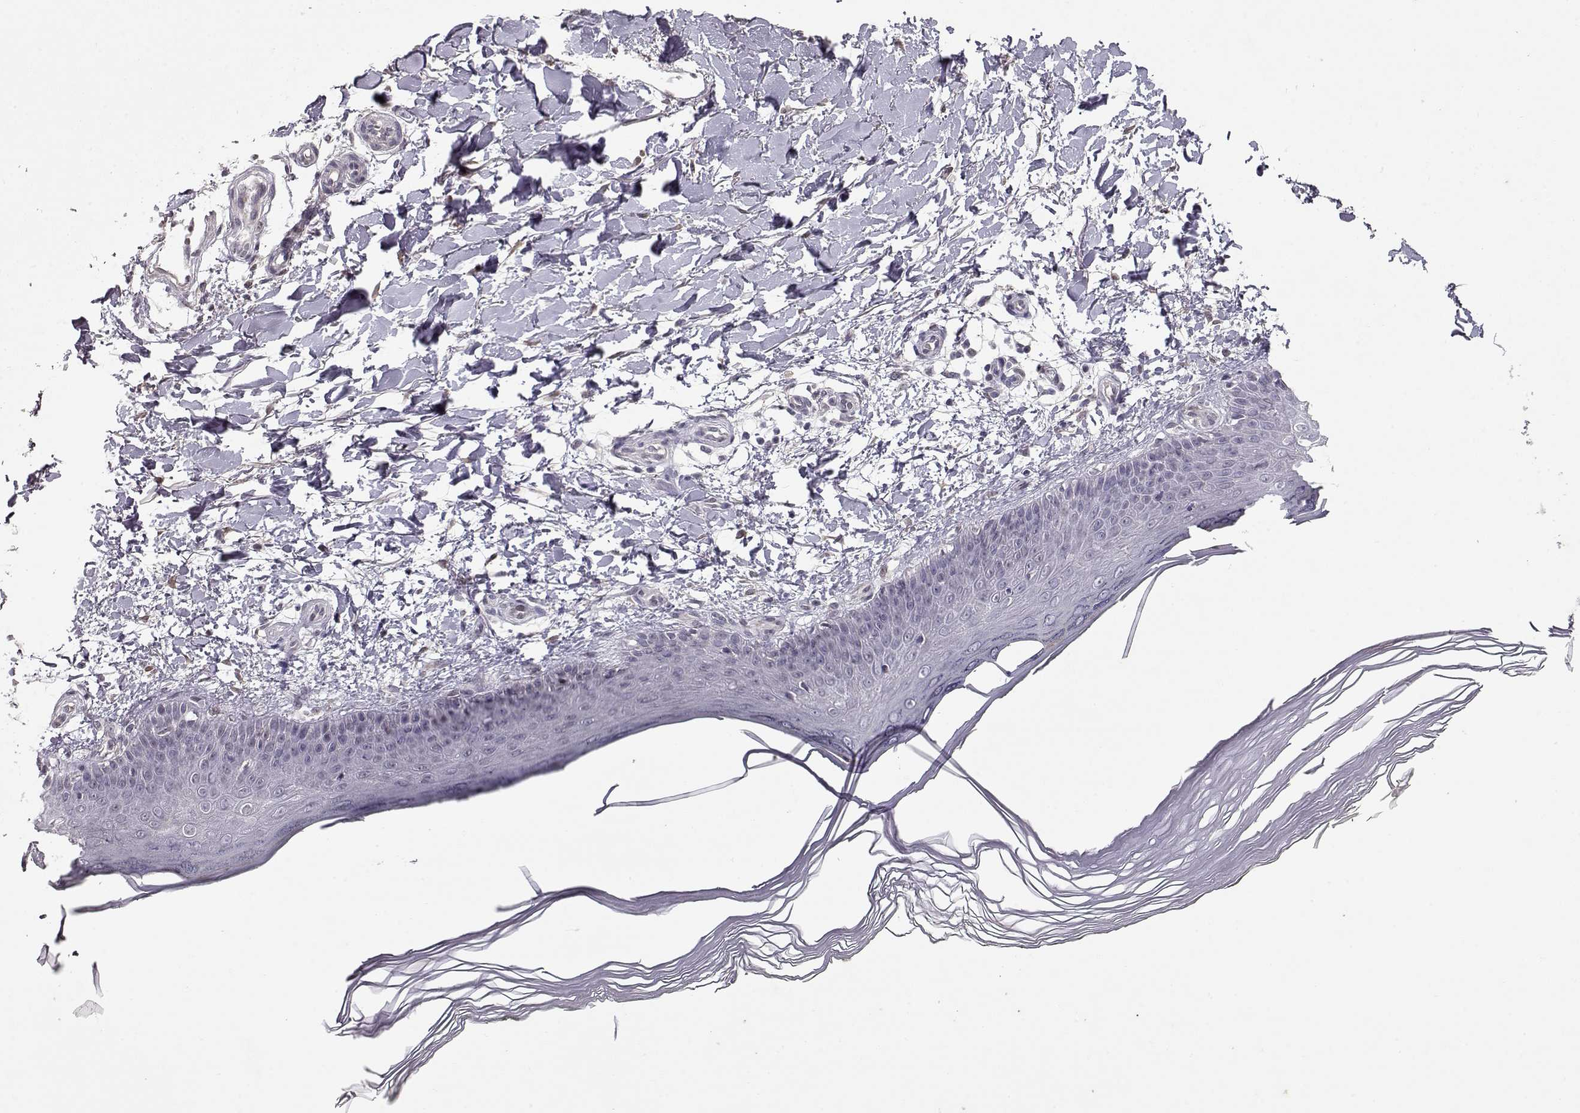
{"staining": {"intensity": "negative", "quantity": "none", "location": "none"}, "tissue": "skin", "cell_type": "Fibroblasts", "image_type": "normal", "snomed": [{"axis": "morphology", "description": "Normal tissue, NOS"}, {"axis": "topography", "description": "Skin"}], "caption": "An IHC micrograph of benign skin is shown. There is no staining in fibroblasts of skin.", "gene": "CDK4", "patient": {"sex": "female", "age": 62}}